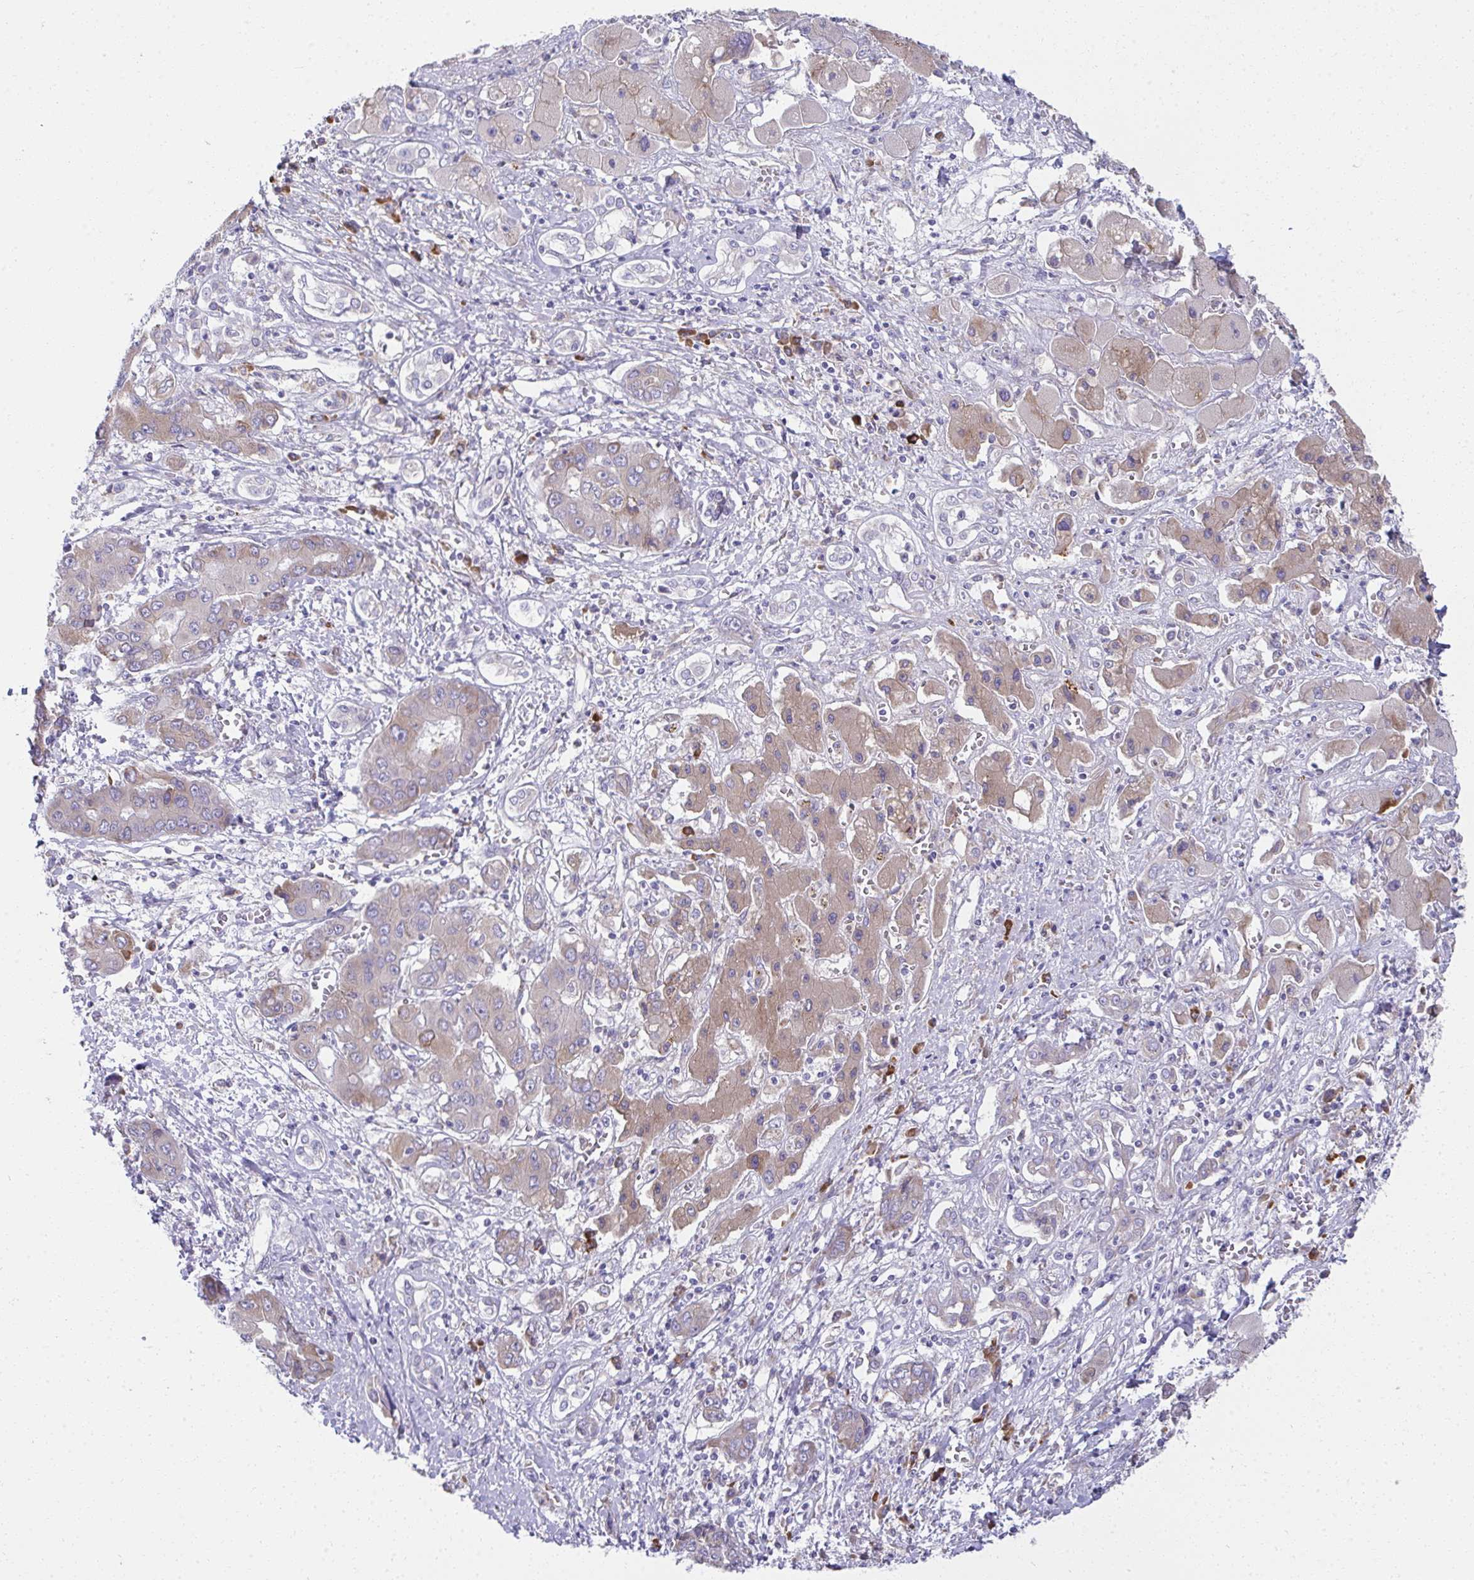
{"staining": {"intensity": "weak", "quantity": "25%-75%", "location": "cytoplasmic/membranous"}, "tissue": "liver cancer", "cell_type": "Tumor cells", "image_type": "cancer", "snomed": [{"axis": "morphology", "description": "Cholangiocarcinoma"}, {"axis": "topography", "description": "Liver"}], "caption": "The immunohistochemical stain highlights weak cytoplasmic/membranous staining in tumor cells of liver cancer tissue.", "gene": "FASLG", "patient": {"sex": "male", "age": 67}}